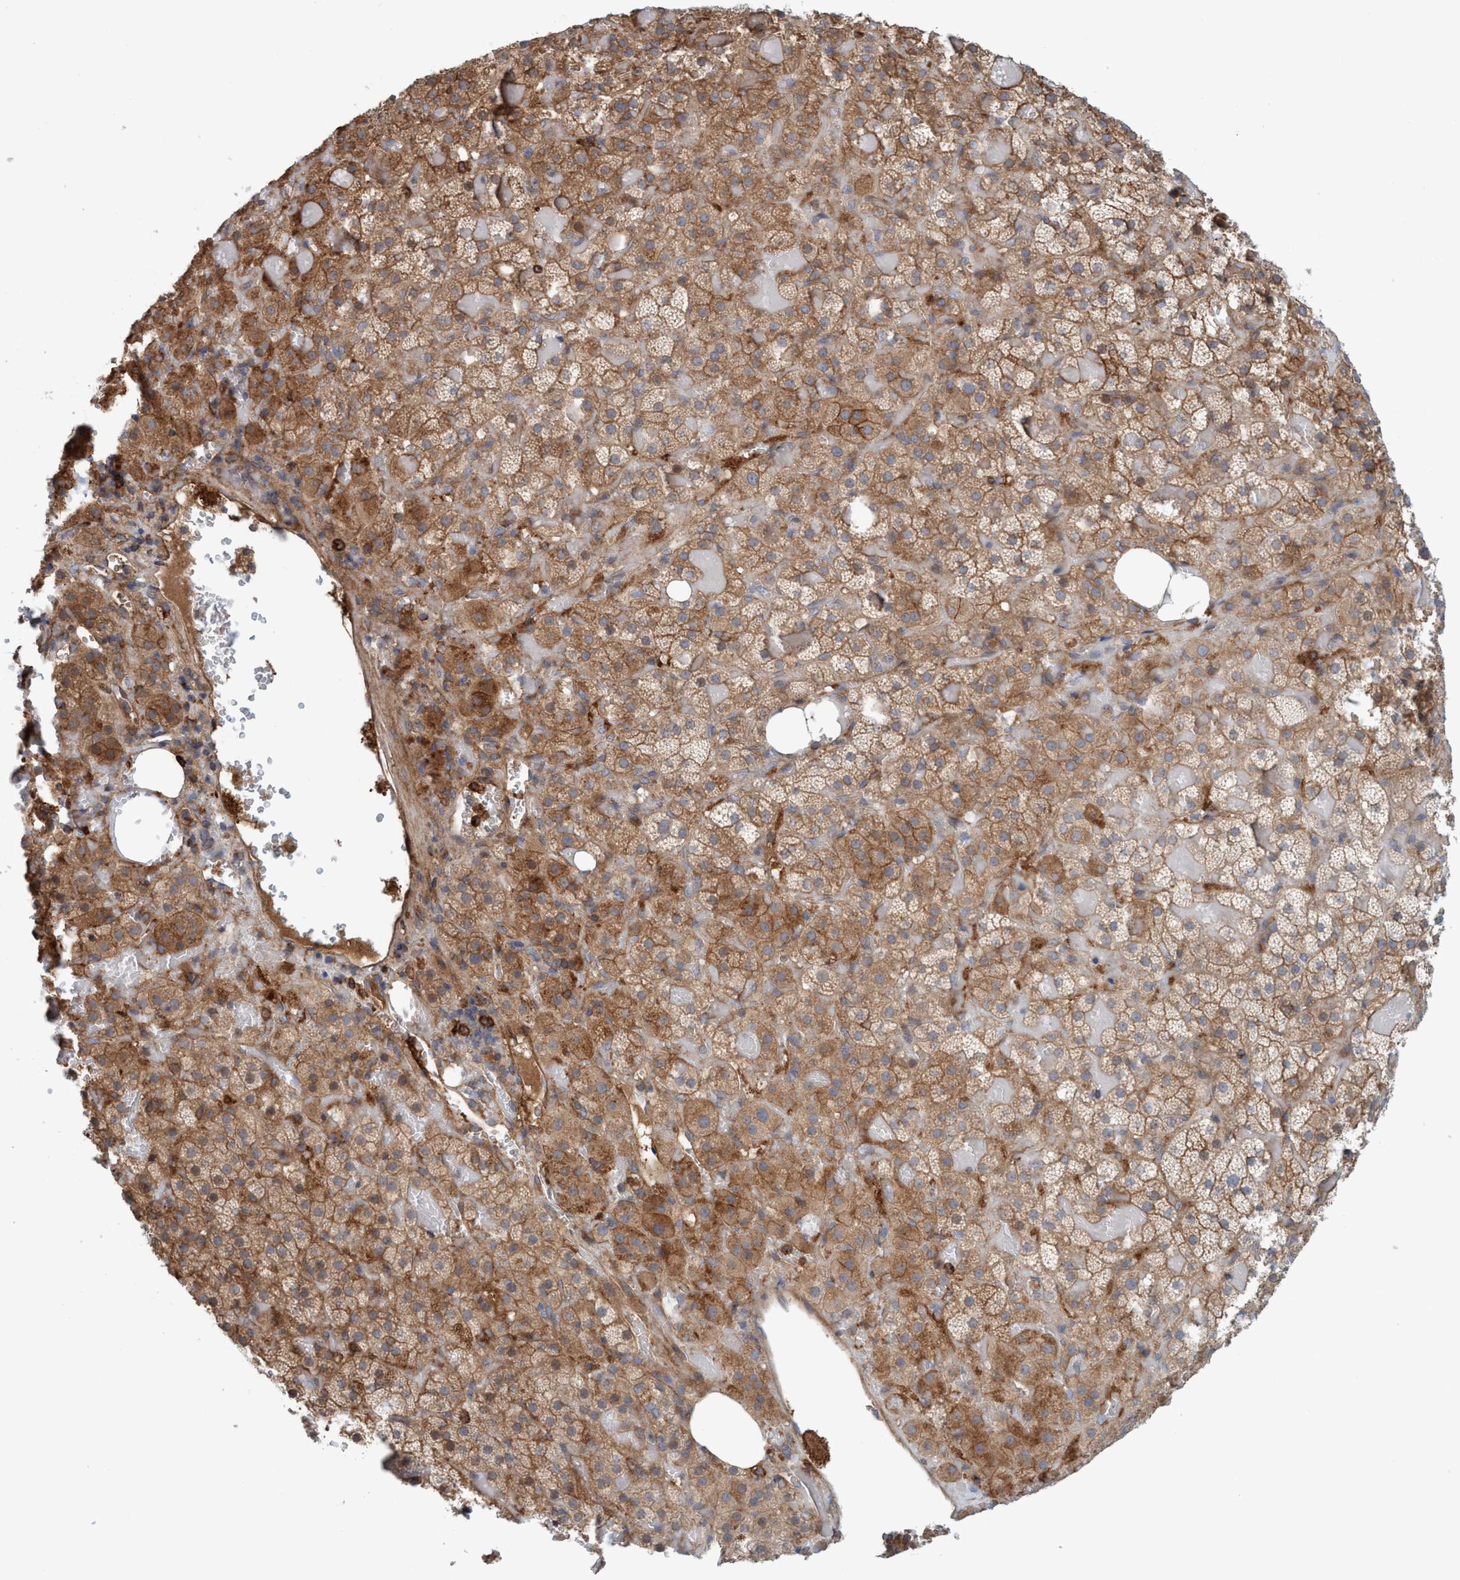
{"staining": {"intensity": "strong", "quantity": ">75%", "location": "cytoplasmic/membranous"}, "tissue": "adrenal gland", "cell_type": "Glandular cells", "image_type": "normal", "snomed": [{"axis": "morphology", "description": "Normal tissue, NOS"}, {"axis": "topography", "description": "Adrenal gland"}], "caption": "This photomicrograph exhibits IHC staining of normal human adrenal gland, with high strong cytoplasmic/membranous positivity in approximately >75% of glandular cells.", "gene": "SPECC1", "patient": {"sex": "female", "age": 59}}